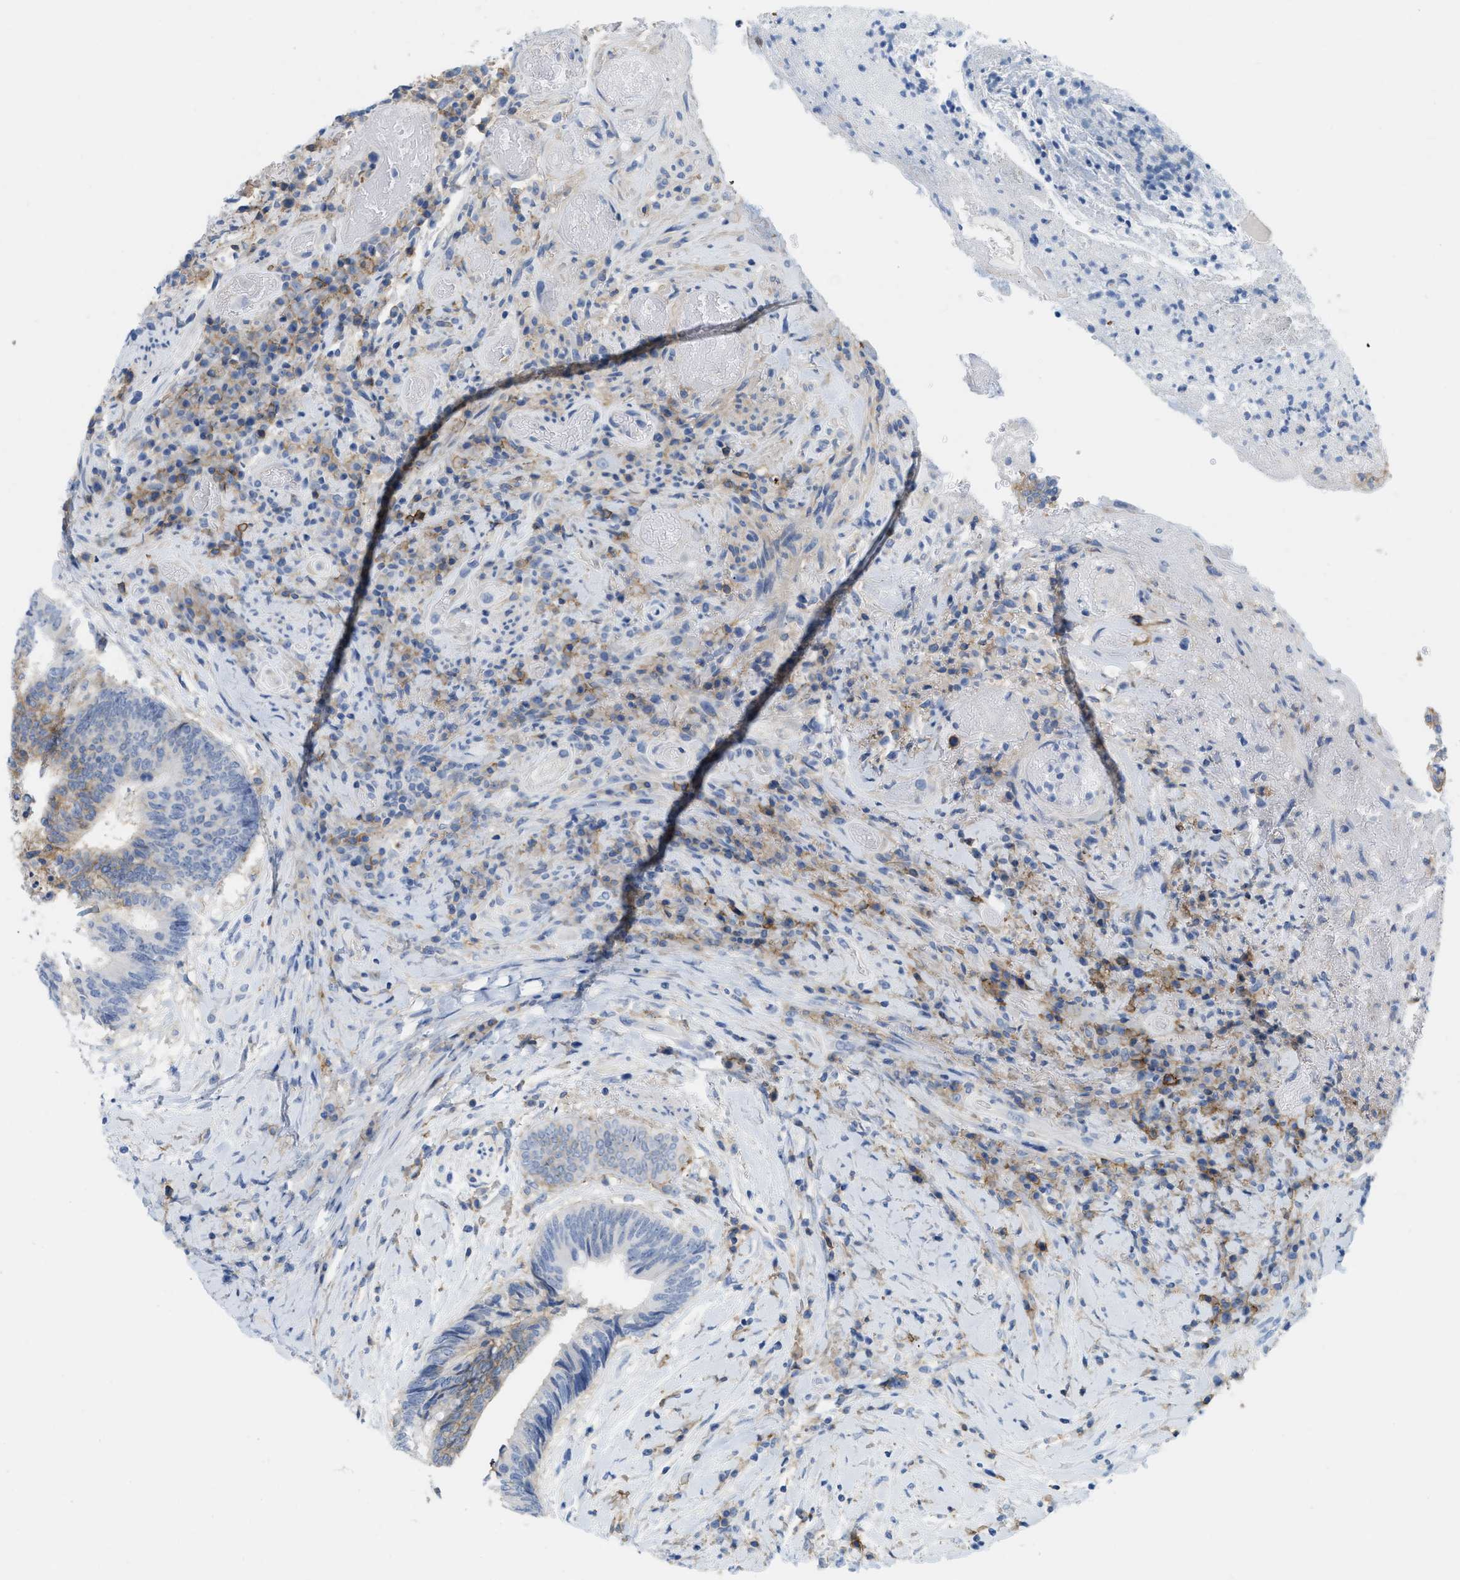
{"staining": {"intensity": "negative", "quantity": "none", "location": "none"}, "tissue": "colorectal cancer", "cell_type": "Tumor cells", "image_type": "cancer", "snomed": [{"axis": "morphology", "description": "Adenocarcinoma, NOS"}, {"axis": "topography", "description": "Rectum"}], "caption": "Colorectal cancer stained for a protein using IHC reveals no positivity tumor cells.", "gene": "SLC3A2", "patient": {"sex": "male", "age": 63}}